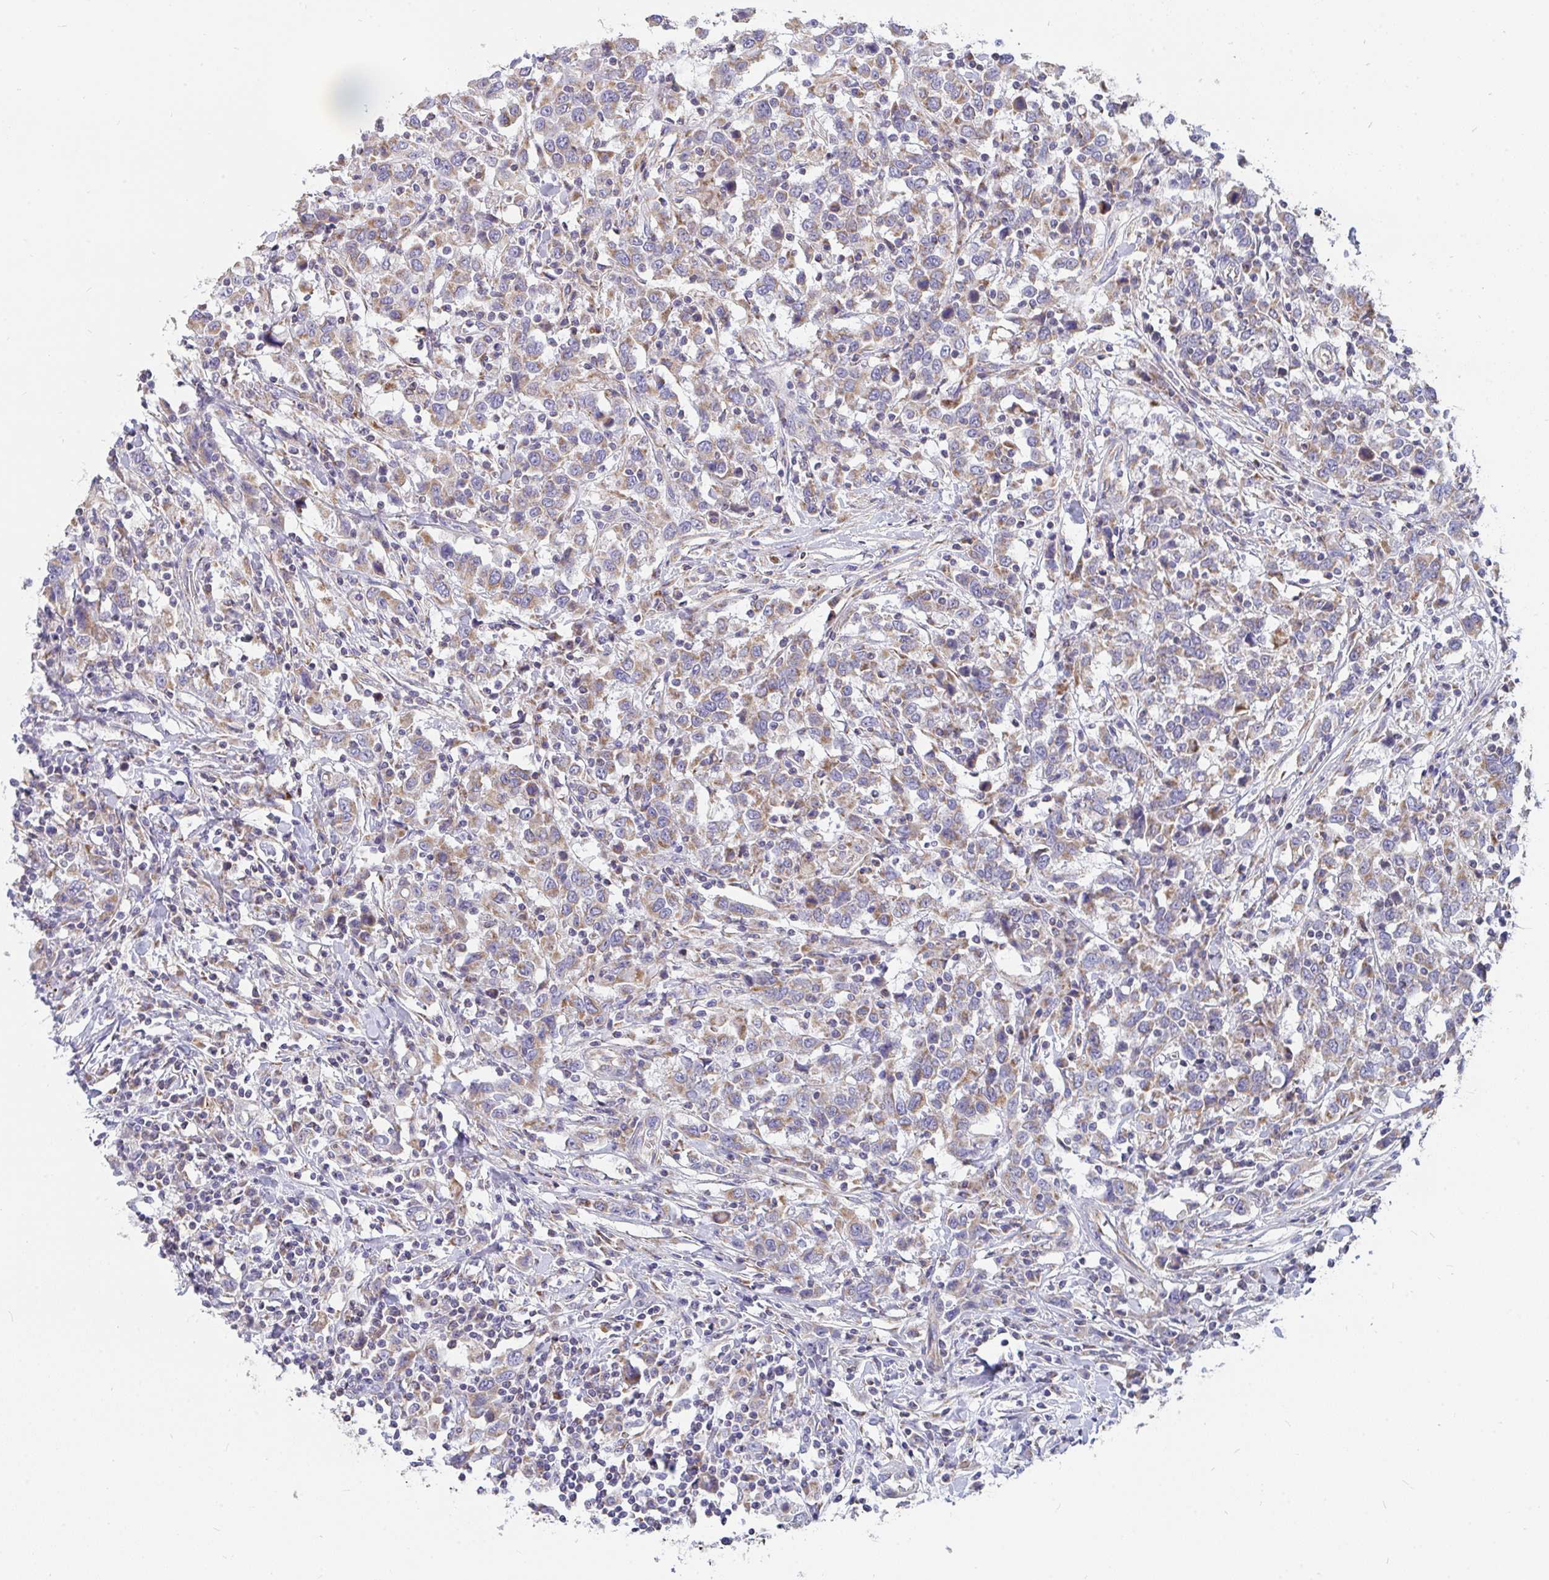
{"staining": {"intensity": "weak", "quantity": ">75%", "location": "cytoplasmic/membranous"}, "tissue": "urothelial cancer", "cell_type": "Tumor cells", "image_type": "cancer", "snomed": [{"axis": "morphology", "description": "Urothelial carcinoma, High grade"}, {"axis": "topography", "description": "Urinary bladder"}], "caption": "Protein staining of high-grade urothelial carcinoma tissue demonstrates weak cytoplasmic/membranous positivity in approximately >75% of tumor cells.", "gene": "PC", "patient": {"sex": "male", "age": 61}}